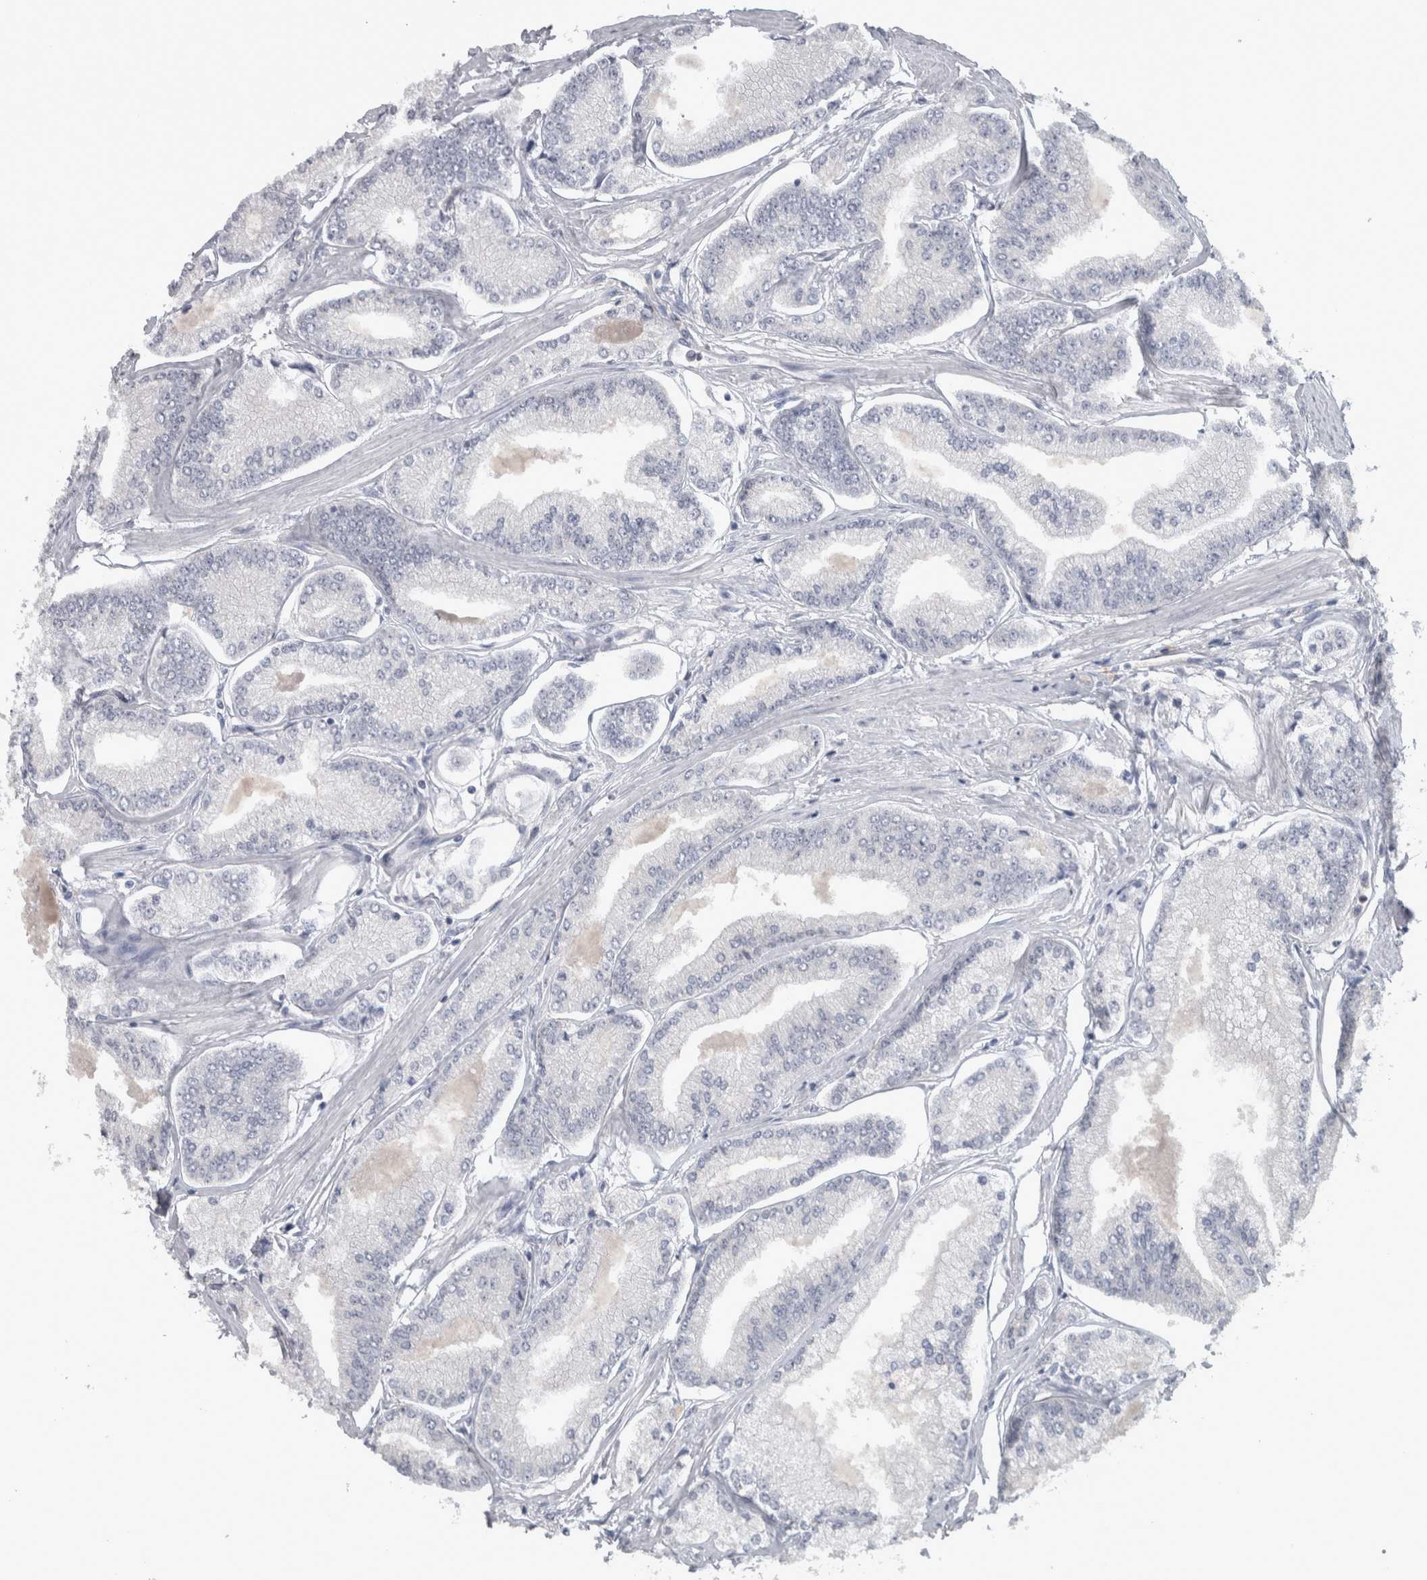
{"staining": {"intensity": "negative", "quantity": "none", "location": "none"}, "tissue": "prostate cancer", "cell_type": "Tumor cells", "image_type": "cancer", "snomed": [{"axis": "morphology", "description": "Adenocarcinoma, Low grade"}, {"axis": "topography", "description": "Prostate"}], "caption": "Tumor cells are negative for protein expression in human prostate low-grade adenocarcinoma.", "gene": "NAPRT", "patient": {"sex": "male", "age": 52}}